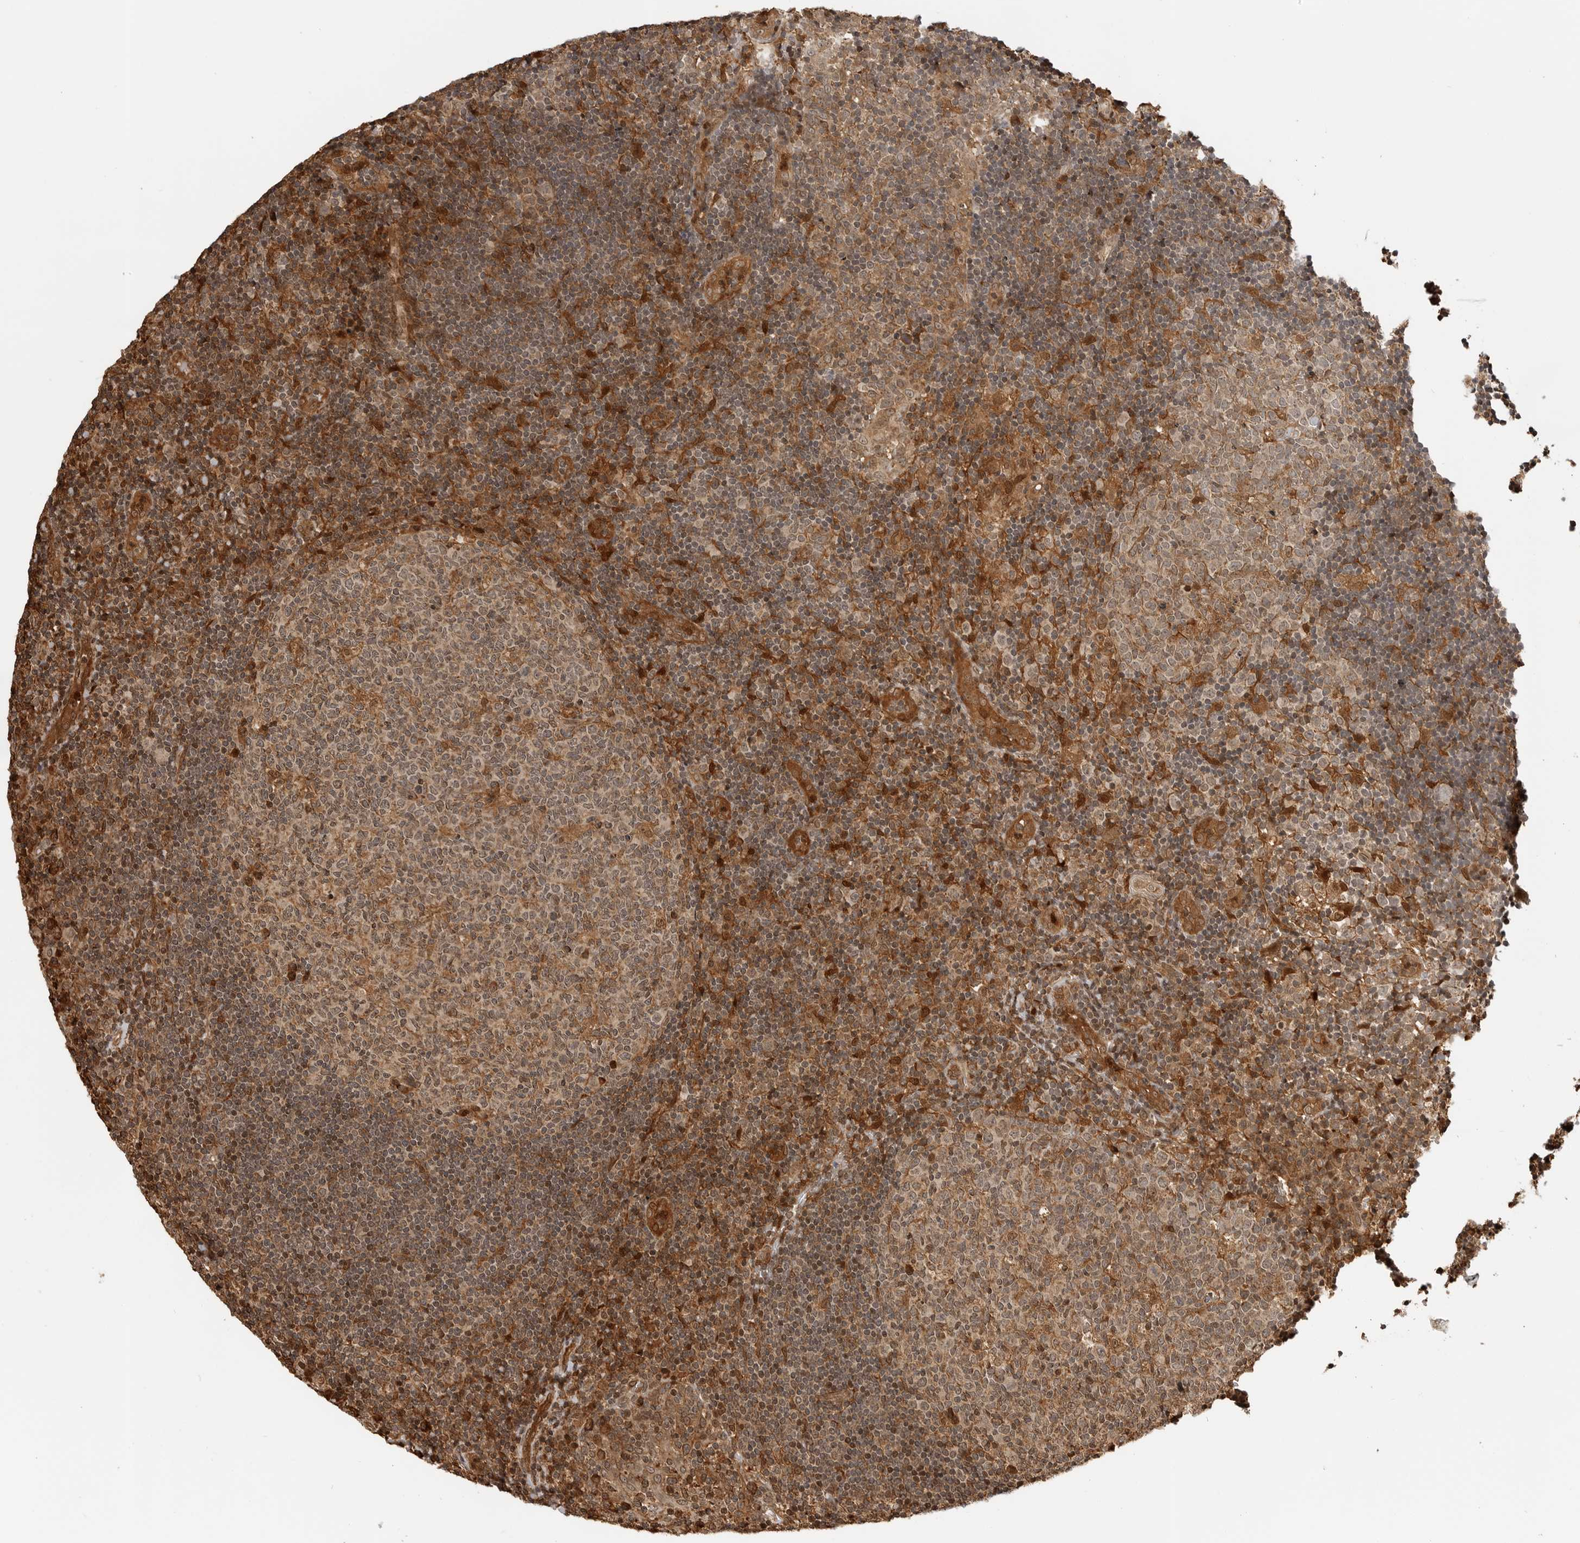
{"staining": {"intensity": "moderate", "quantity": ">75%", "location": "cytoplasmic/membranous,nuclear"}, "tissue": "tonsil", "cell_type": "Germinal center cells", "image_type": "normal", "snomed": [{"axis": "morphology", "description": "Normal tissue, NOS"}, {"axis": "topography", "description": "Tonsil"}], "caption": "A high-resolution photomicrograph shows immunohistochemistry (IHC) staining of unremarkable tonsil, which exhibits moderate cytoplasmic/membranous,nuclear positivity in approximately >75% of germinal center cells.", "gene": "BMP2K", "patient": {"sex": "female", "age": 40}}